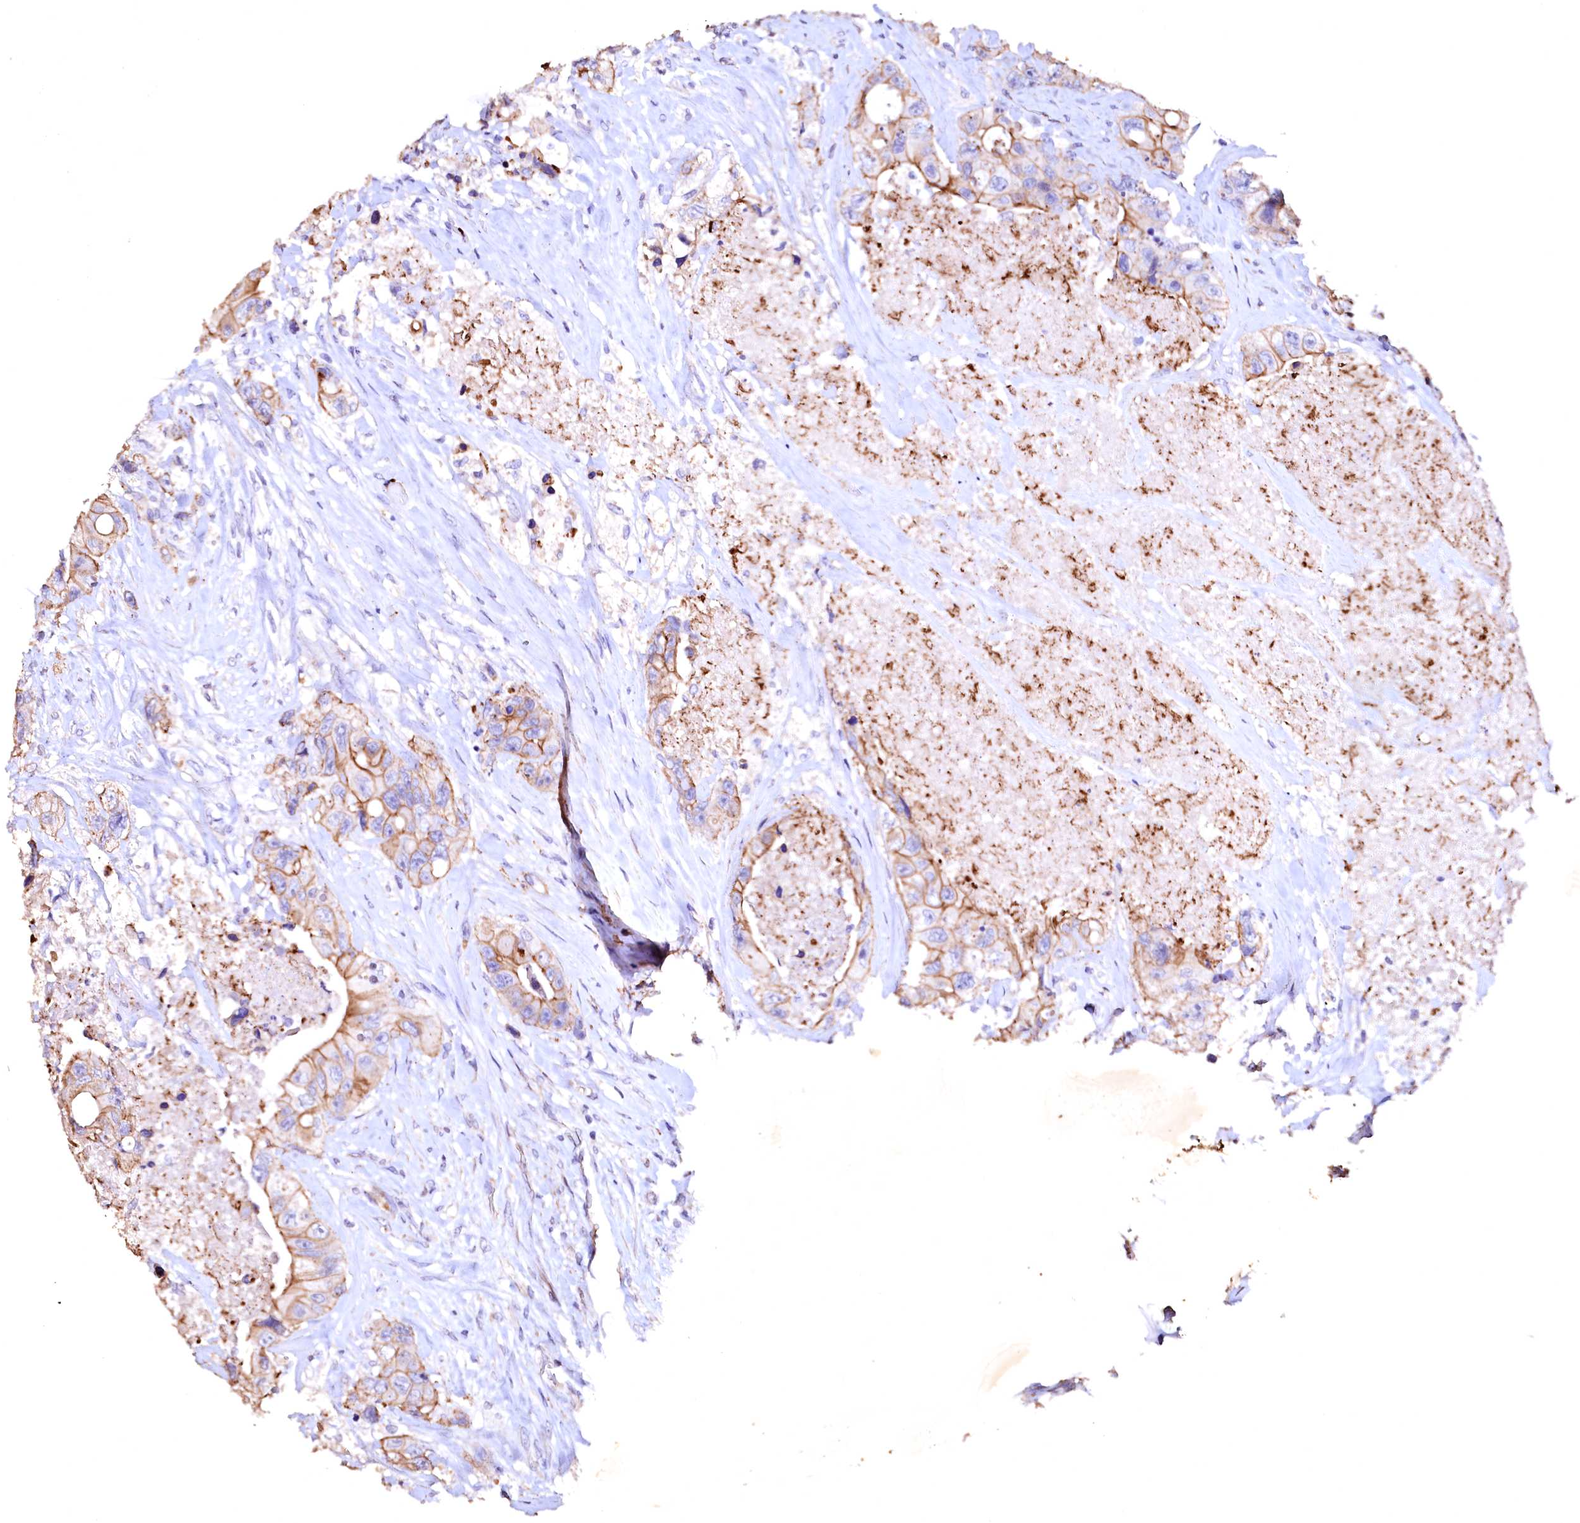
{"staining": {"intensity": "moderate", "quantity": ">75%", "location": "cytoplasmic/membranous"}, "tissue": "colorectal cancer", "cell_type": "Tumor cells", "image_type": "cancer", "snomed": [{"axis": "morphology", "description": "Adenocarcinoma, NOS"}, {"axis": "topography", "description": "Colon"}], "caption": "The histopathology image demonstrates immunohistochemical staining of colorectal adenocarcinoma. There is moderate cytoplasmic/membranous positivity is present in about >75% of tumor cells.", "gene": "VPS36", "patient": {"sex": "female", "age": 46}}